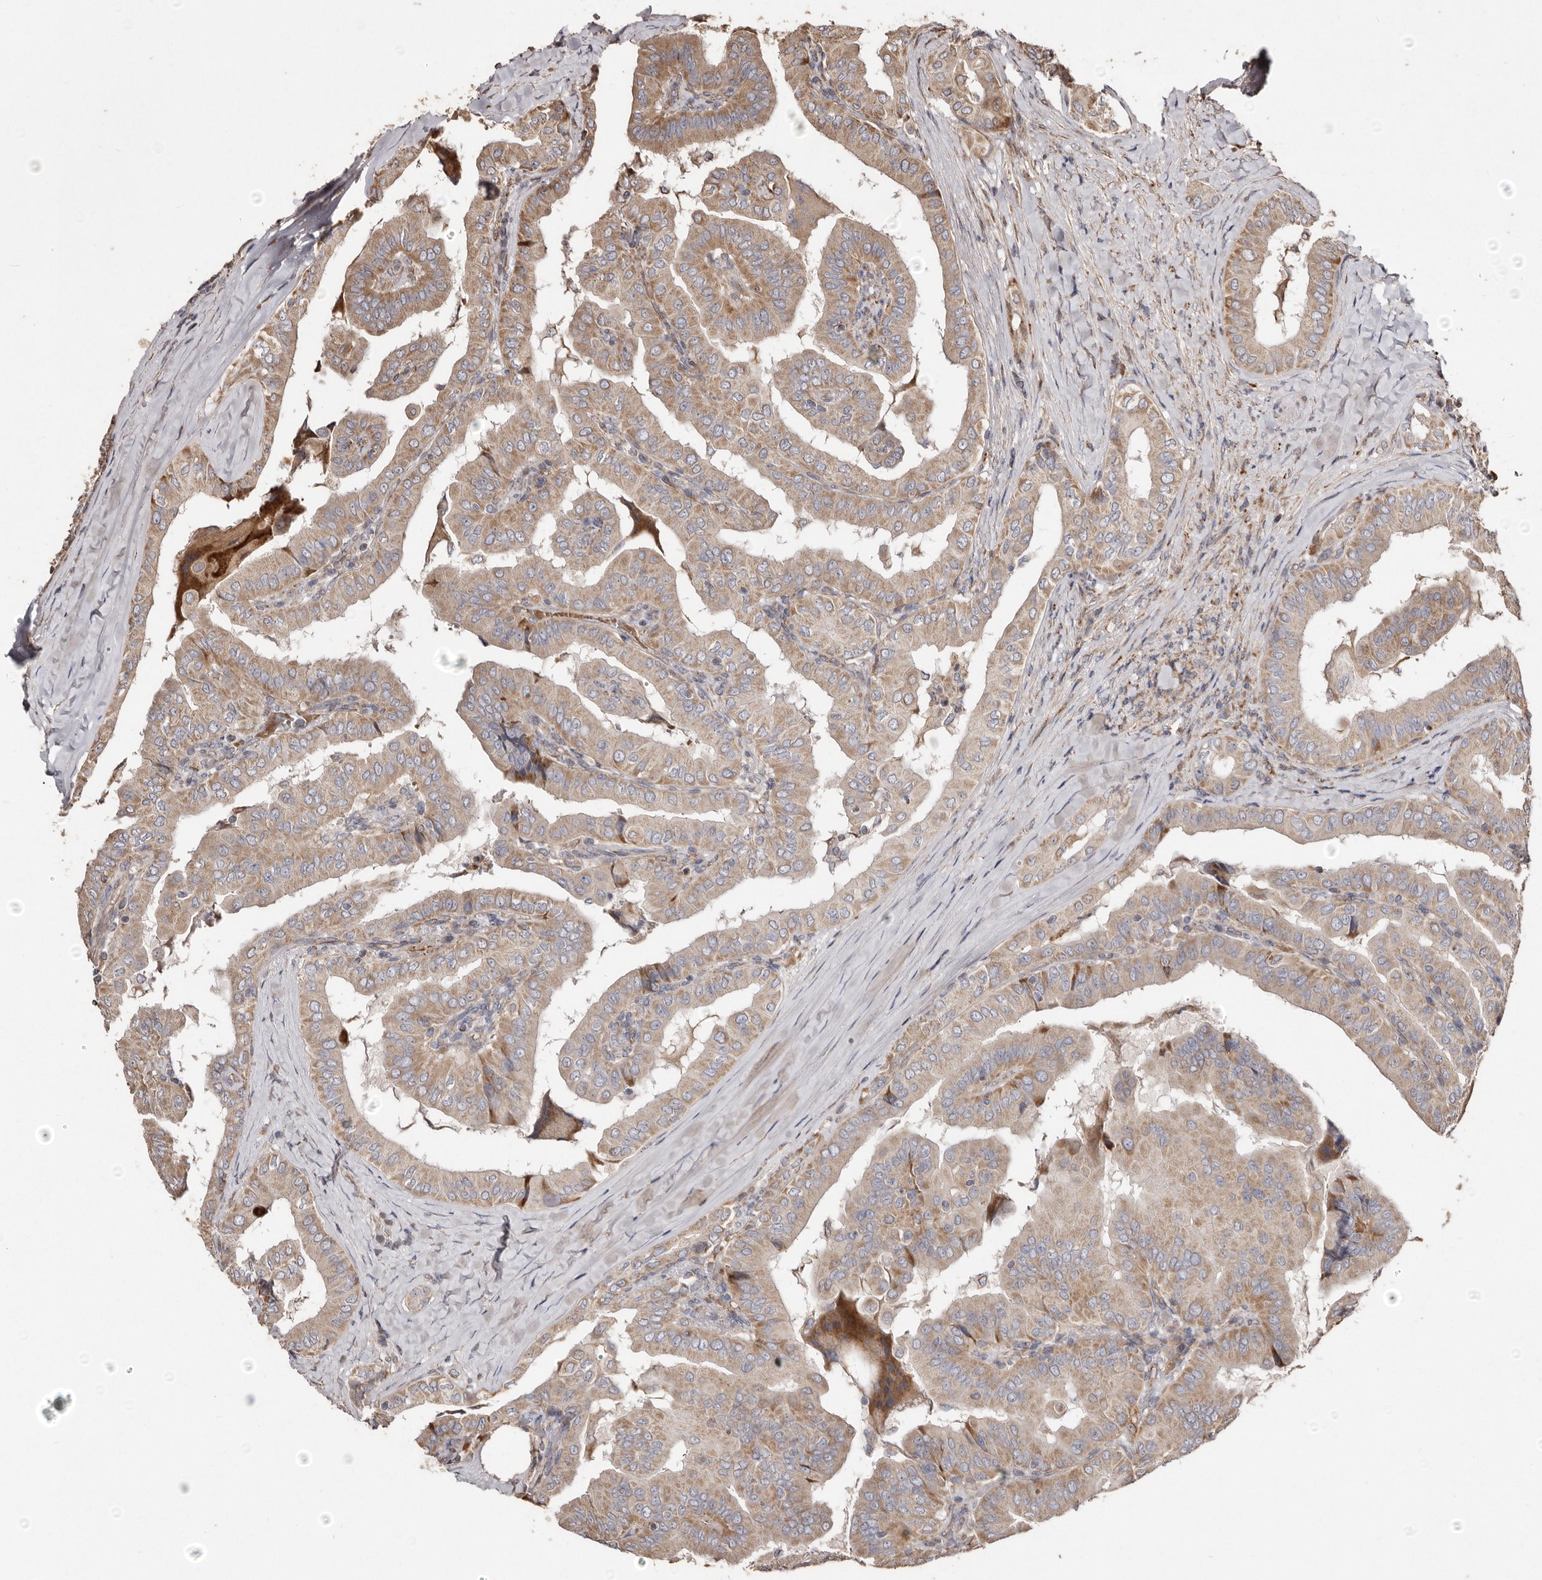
{"staining": {"intensity": "weak", "quantity": ">75%", "location": "cytoplasmic/membranous"}, "tissue": "thyroid cancer", "cell_type": "Tumor cells", "image_type": "cancer", "snomed": [{"axis": "morphology", "description": "Papillary adenocarcinoma, NOS"}, {"axis": "topography", "description": "Thyroid gland"}], "caption": "An IHC image of tumor tissue is shown. Protein staining in brown shows weak cytoplasmic/membranous positivity in papillary adenocarcinoma (thyroid) within tumor cells.", "gene": "MACC1", "patient": {"sex": "male", "age": 33}}